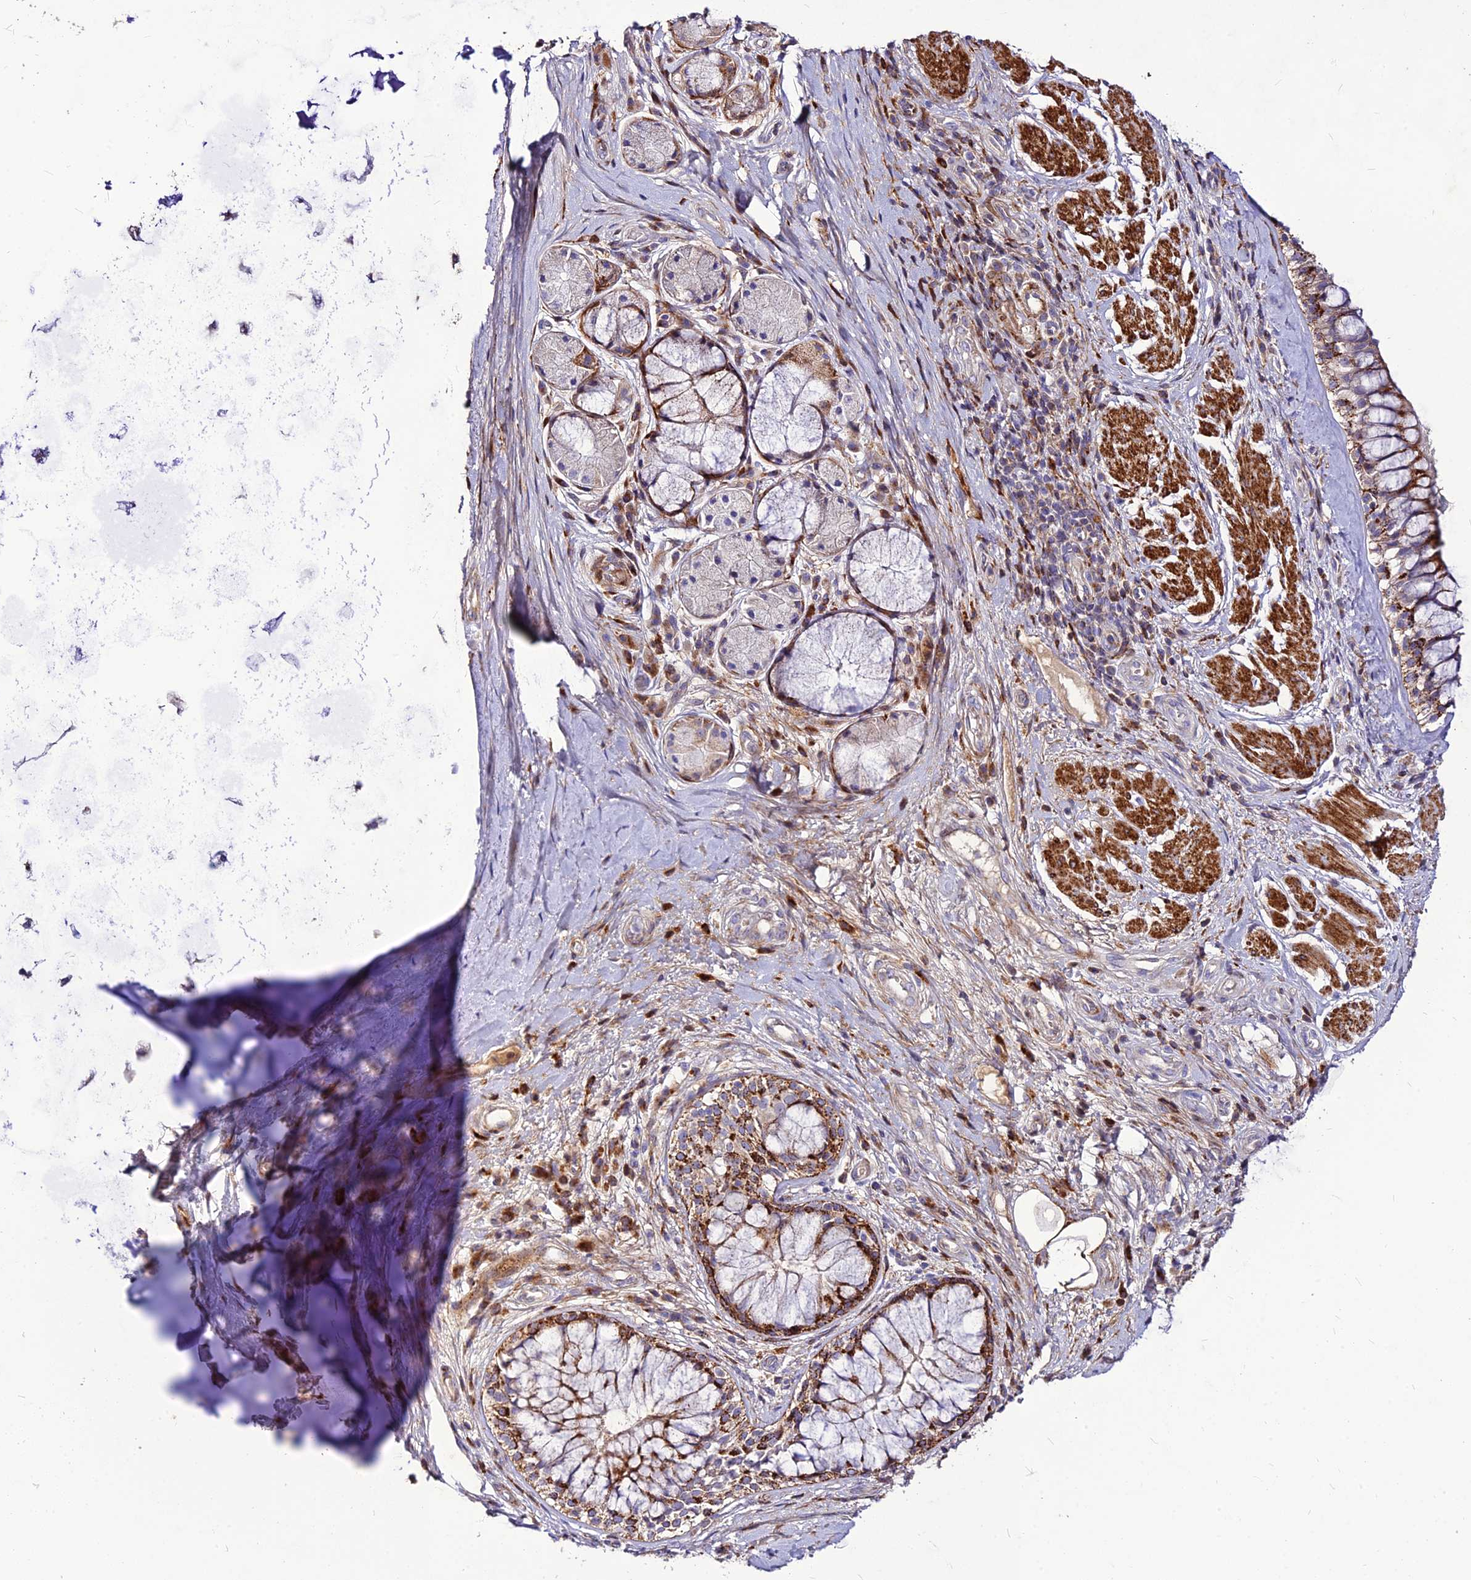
{"staining": {"intensity": "negative", "quantity": "none", "location": "none"}, "tissue": "adipose tissue", "cell_type": "Adipocytes", "image_type": "normal", "snomed": [{"axis": "morphology", "description": "Normal tissue, NOS"}, {"axis": "morphology", "description": "Squamous cell carcinoma, NOS"}, {"axis": "topography", "description": "Bronchus"}, {"axis": "topography", "description": "Lung"}], "caption": "Immunohistochemical staining of unremarkable adipose tissue exhibits no significant staining in adipocytes.", "gene": "RIMOC1", "patient": {"sex": "male", "age": 64}}